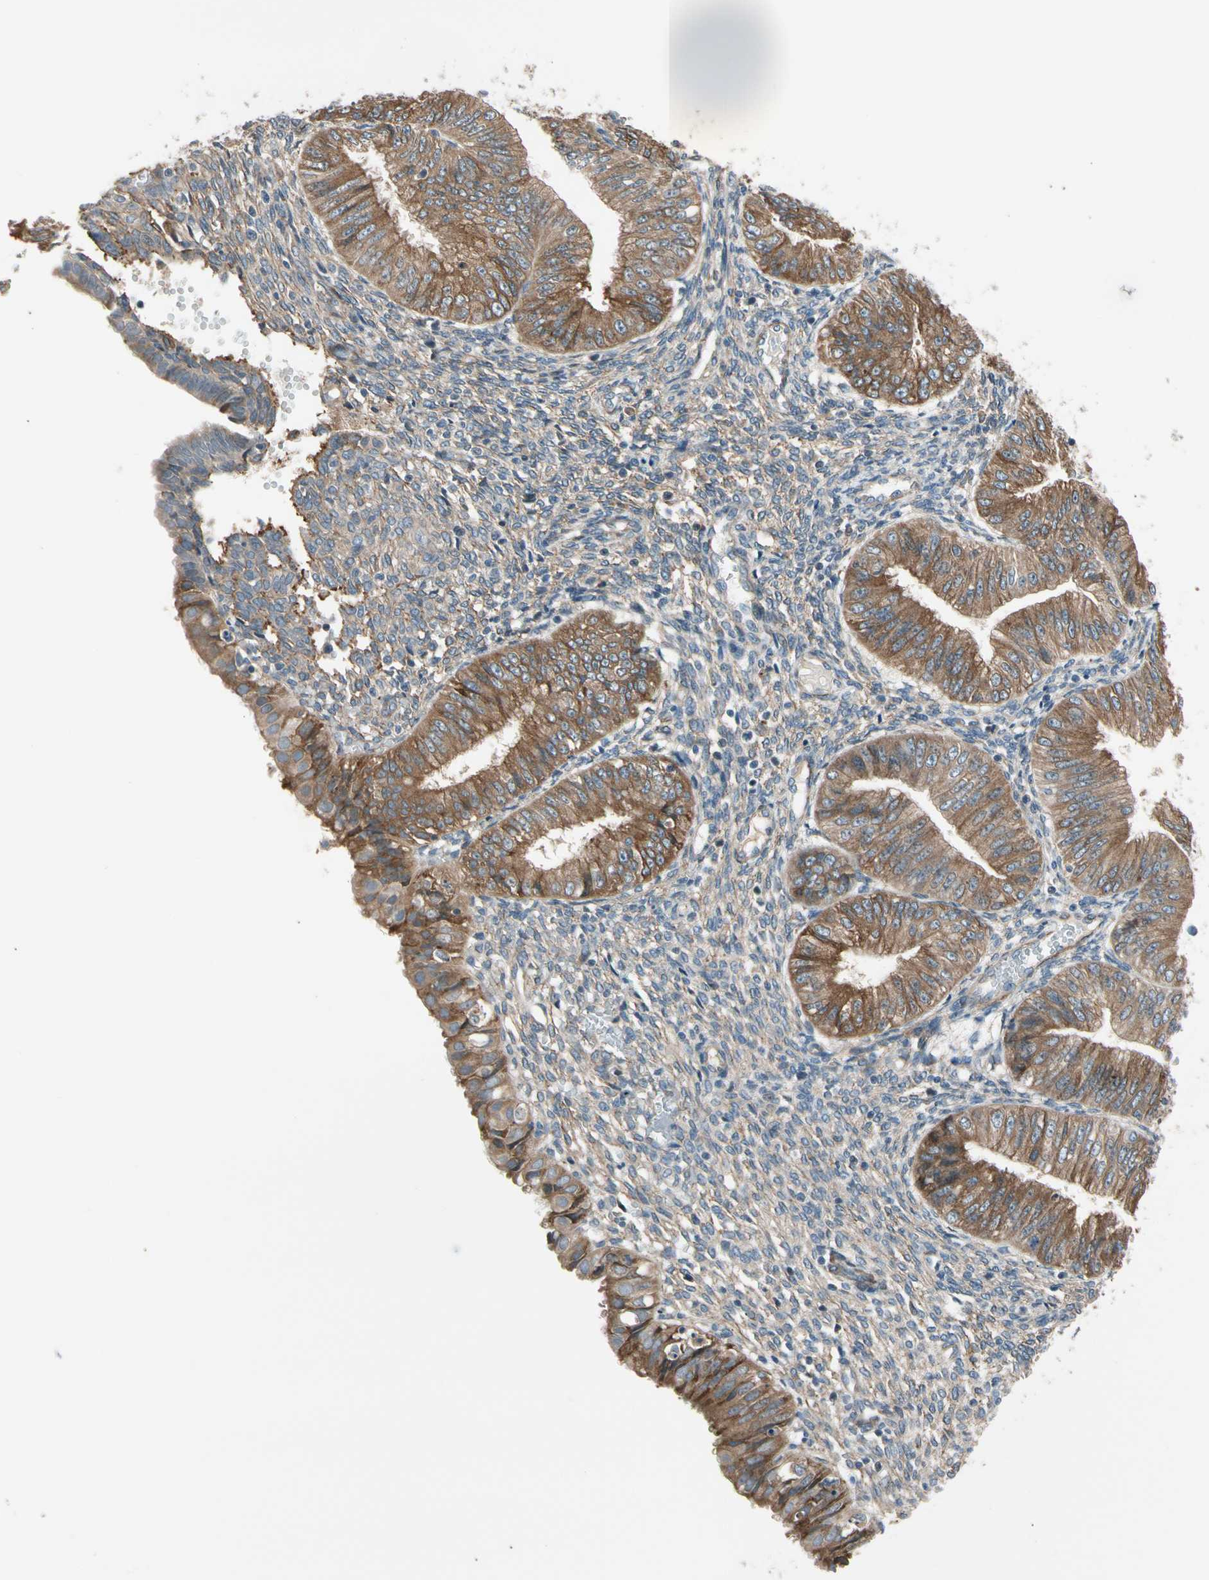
{"staining": {"intensity": "strong", "quantity": ">75%", "location": "cytoplasmic/membranous"}, "tissue": "endometrial cancer", "cell_type": "Tumor cells", "image_type": "cancer", "snomed": [{"axis": "morphology", "description": "Normal tissue, NOS"}, {"axis": "morphology", "description": "Adenocarcinoma, NOS"}, {"axis": "topography", "description": "Endometrium"}], "caption": "Endometrial cancer (adenocarcinoma) stained with IHC reveals strong cytoplasmic/membranous positivity in approximately >75% of tumor cells. (DAB (3,3'-diaminobenzidine) = brown stain, brightfield microscopy at high magnification).", "gene": "LIMK2", "patient": {"sex": "female", "age": 53}}